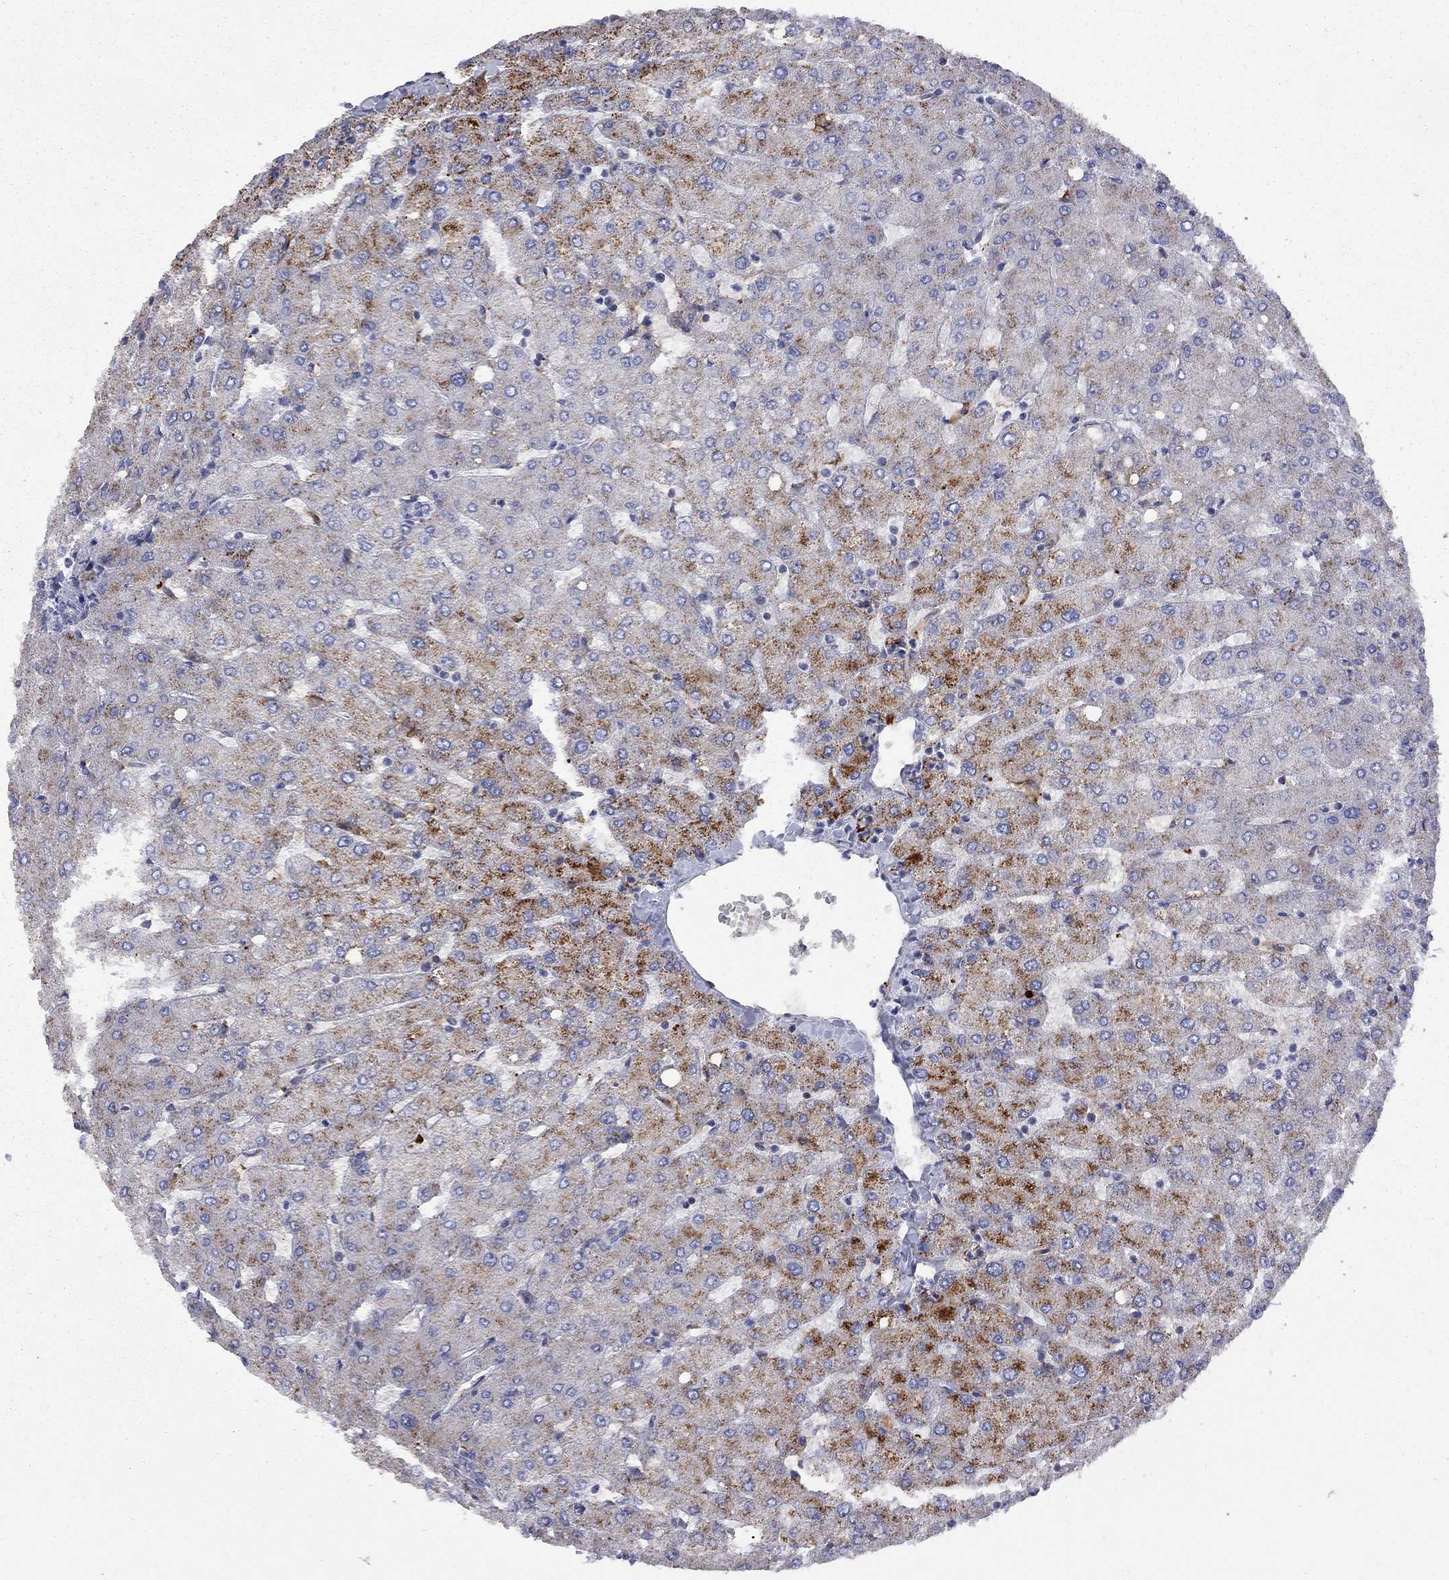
{"staining": {"intensity": "negative", "quantity": "none", "location": "none"}, "tissue": "liver", "cell_type": "Cholangiocytes", "image_type": "normal", "snomed": [{"axis": "morphology", "description": "Normal tissue, NOS"}, {"axis": "topography", "description": "Liver"}], "caption": "DAB immunohistochemical staining of normal liver reveals no significant expression in cholangiocytes.", "gene": "MTHFR", "patient": {"sex": "female", "age": 54}}